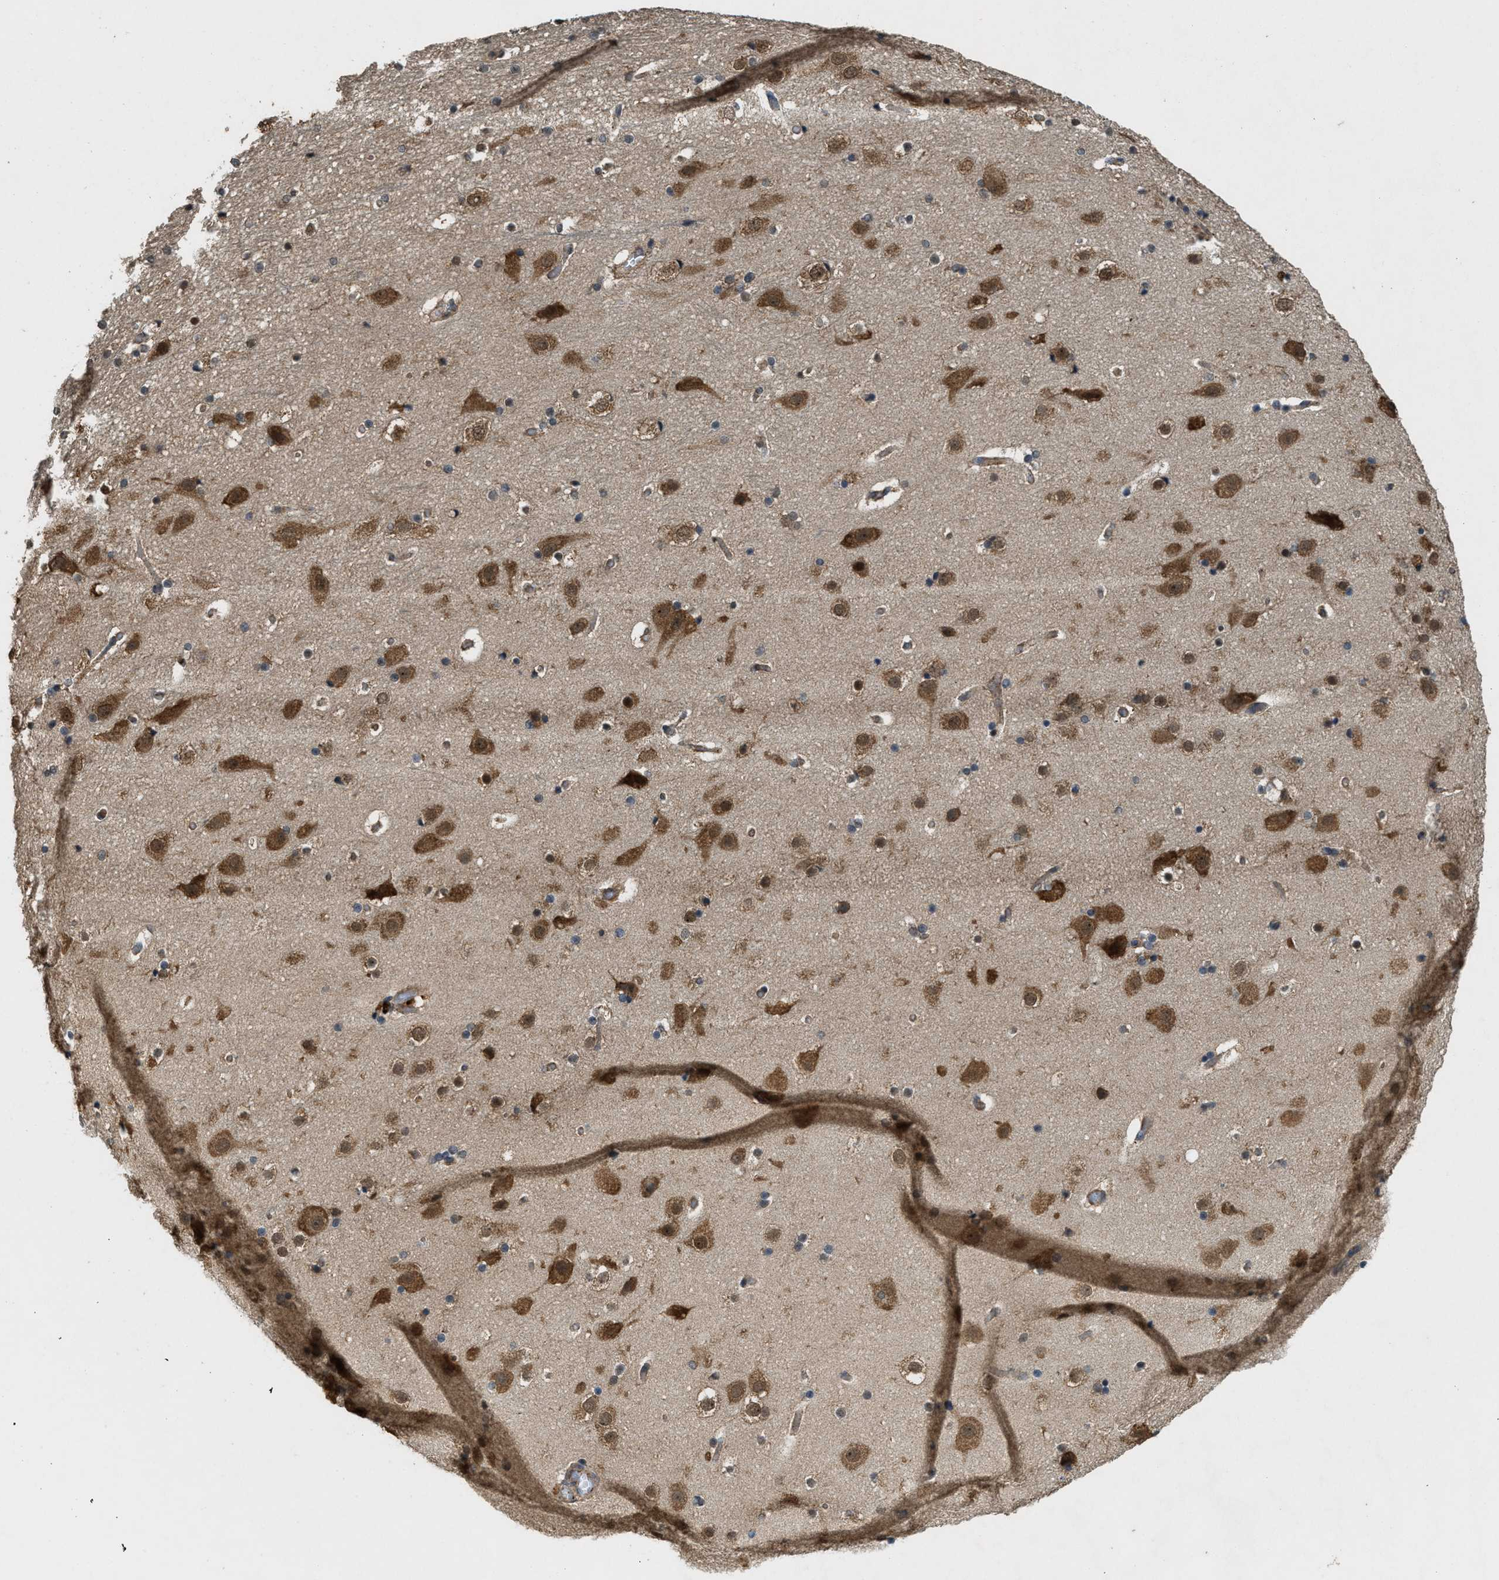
{"staining": {"intensity": "moderate", "quantity": ">75%", "location": "cytoplasmic/membranous"}, "tissue": "cerebral cortex", "cell_type": "Endothelial cells", "image_type": "normal", "snomed": [{"axis": "morphology", "description": "Normal tissue, NOS"}, {"axis": "topography", "description": "Cerebral cortex"}], "caption": "Immunohistochemistry (IHC) of unremarkable human cerebral cortex displays medium levels of moderate cytoplasmic/membranous expression in approximately >75% of endothelial cells. (DAB (3,3'-diaminobenzidine) = brown stain, brightfield microscopy at high magnification).", "gene": "ARHGEF5", "patient": {"sex": "male", "age": 57}}